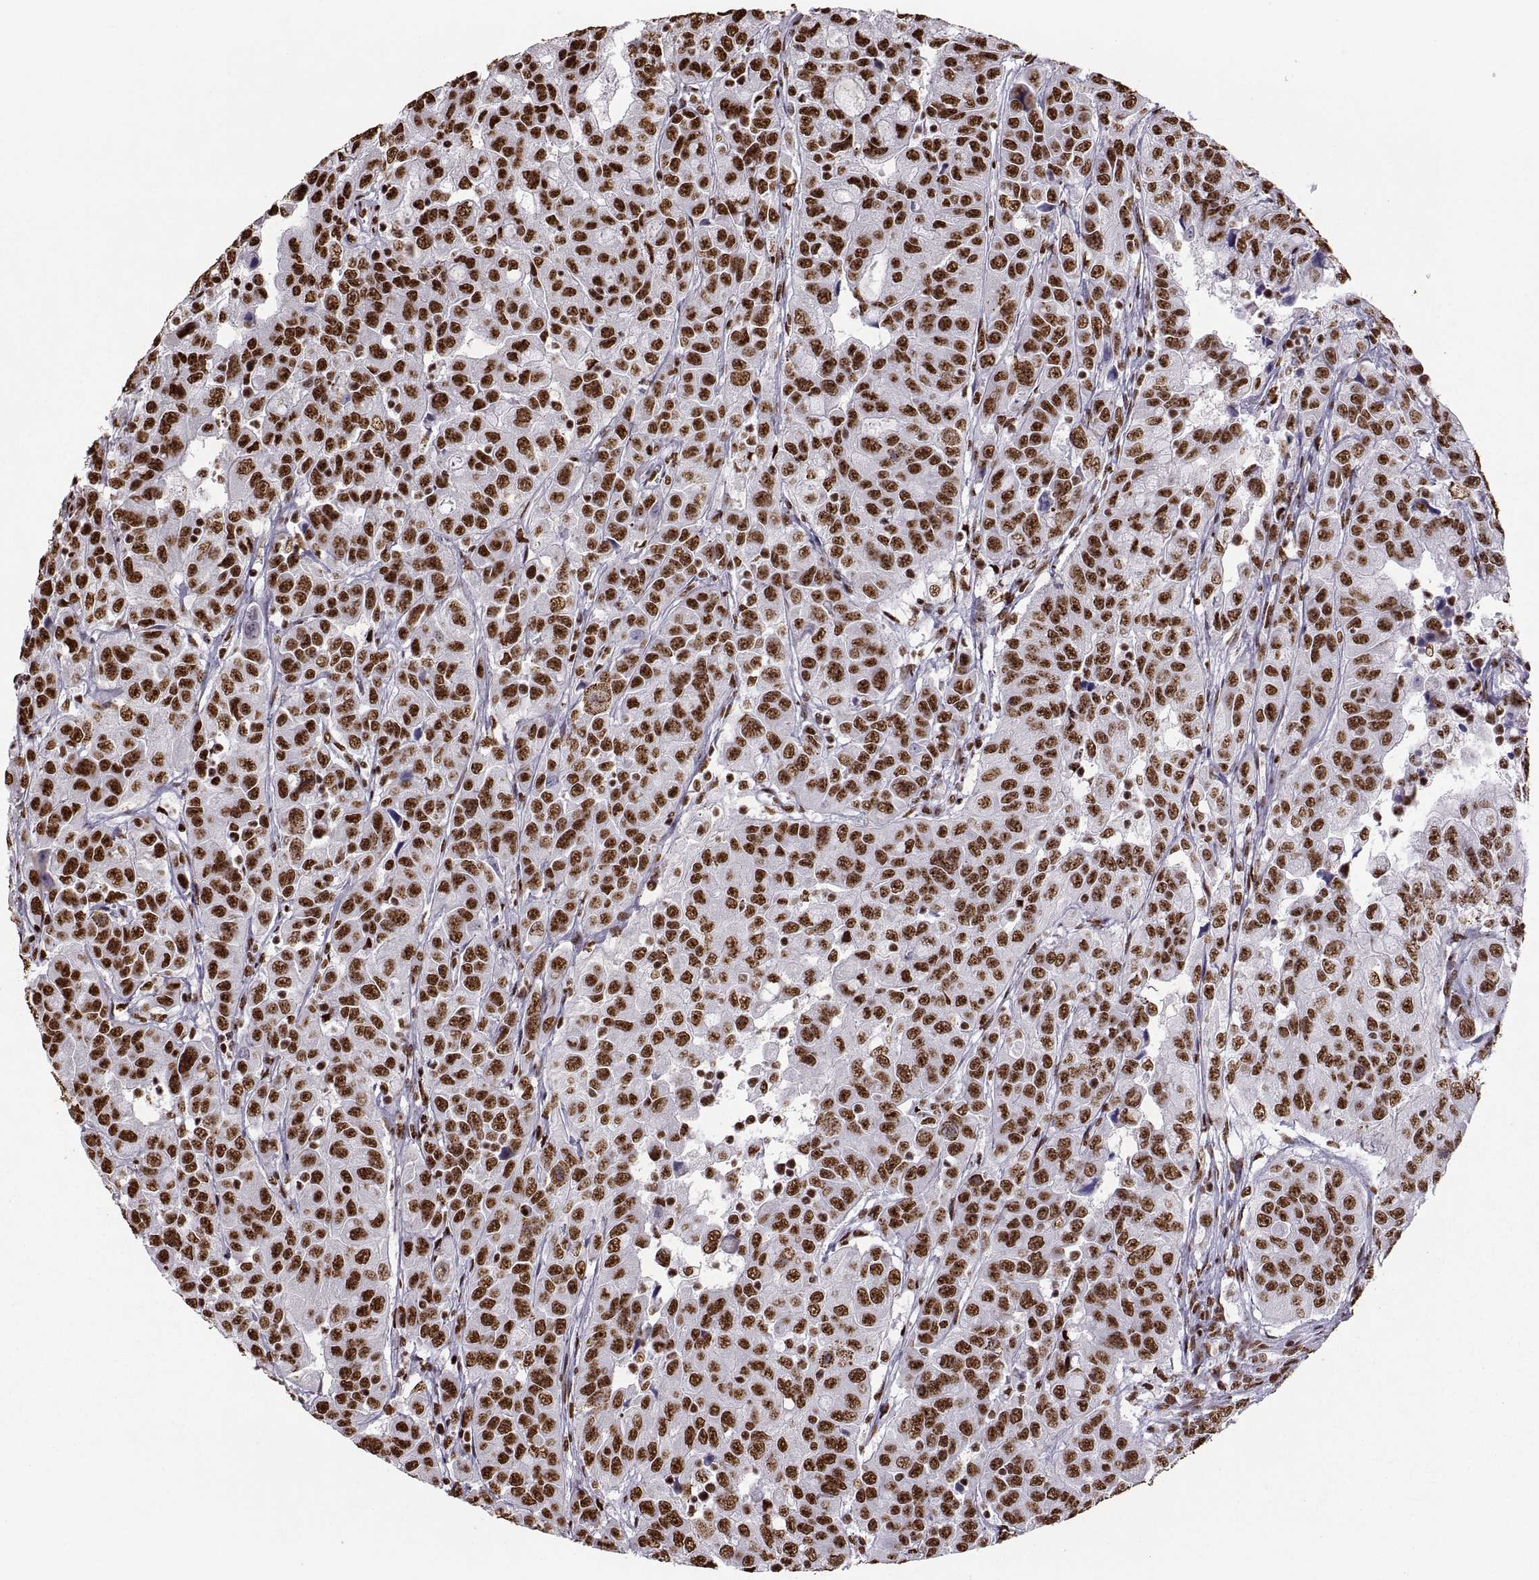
{"staining": {"intensity": "strong", "quantity": ">75%", "location": "nuclear"}, "tissue": "urothelial cancer", "cell_type": "Tumor cells", "image_type": "cancer", "snomed": [{"axis": "morphology", "description": "Urothelial carcinoma, NOS"}, {"axis": "morphology", "description": "Urothelial carcinoma, High grade"}, {"axis": "topography", "description": "Urinary bladder"}], "caption": "A photomicrograph of human urothelial cancer stained for a protein displays strong nuclear brown staining in tumor cells. The staining was performed using DAB, with brown indicating positive protein expression. Nuclei are stained blue with hematoxylin.", "gene": "SNAI1", "patient": {"sex": "female", "age": 73}}